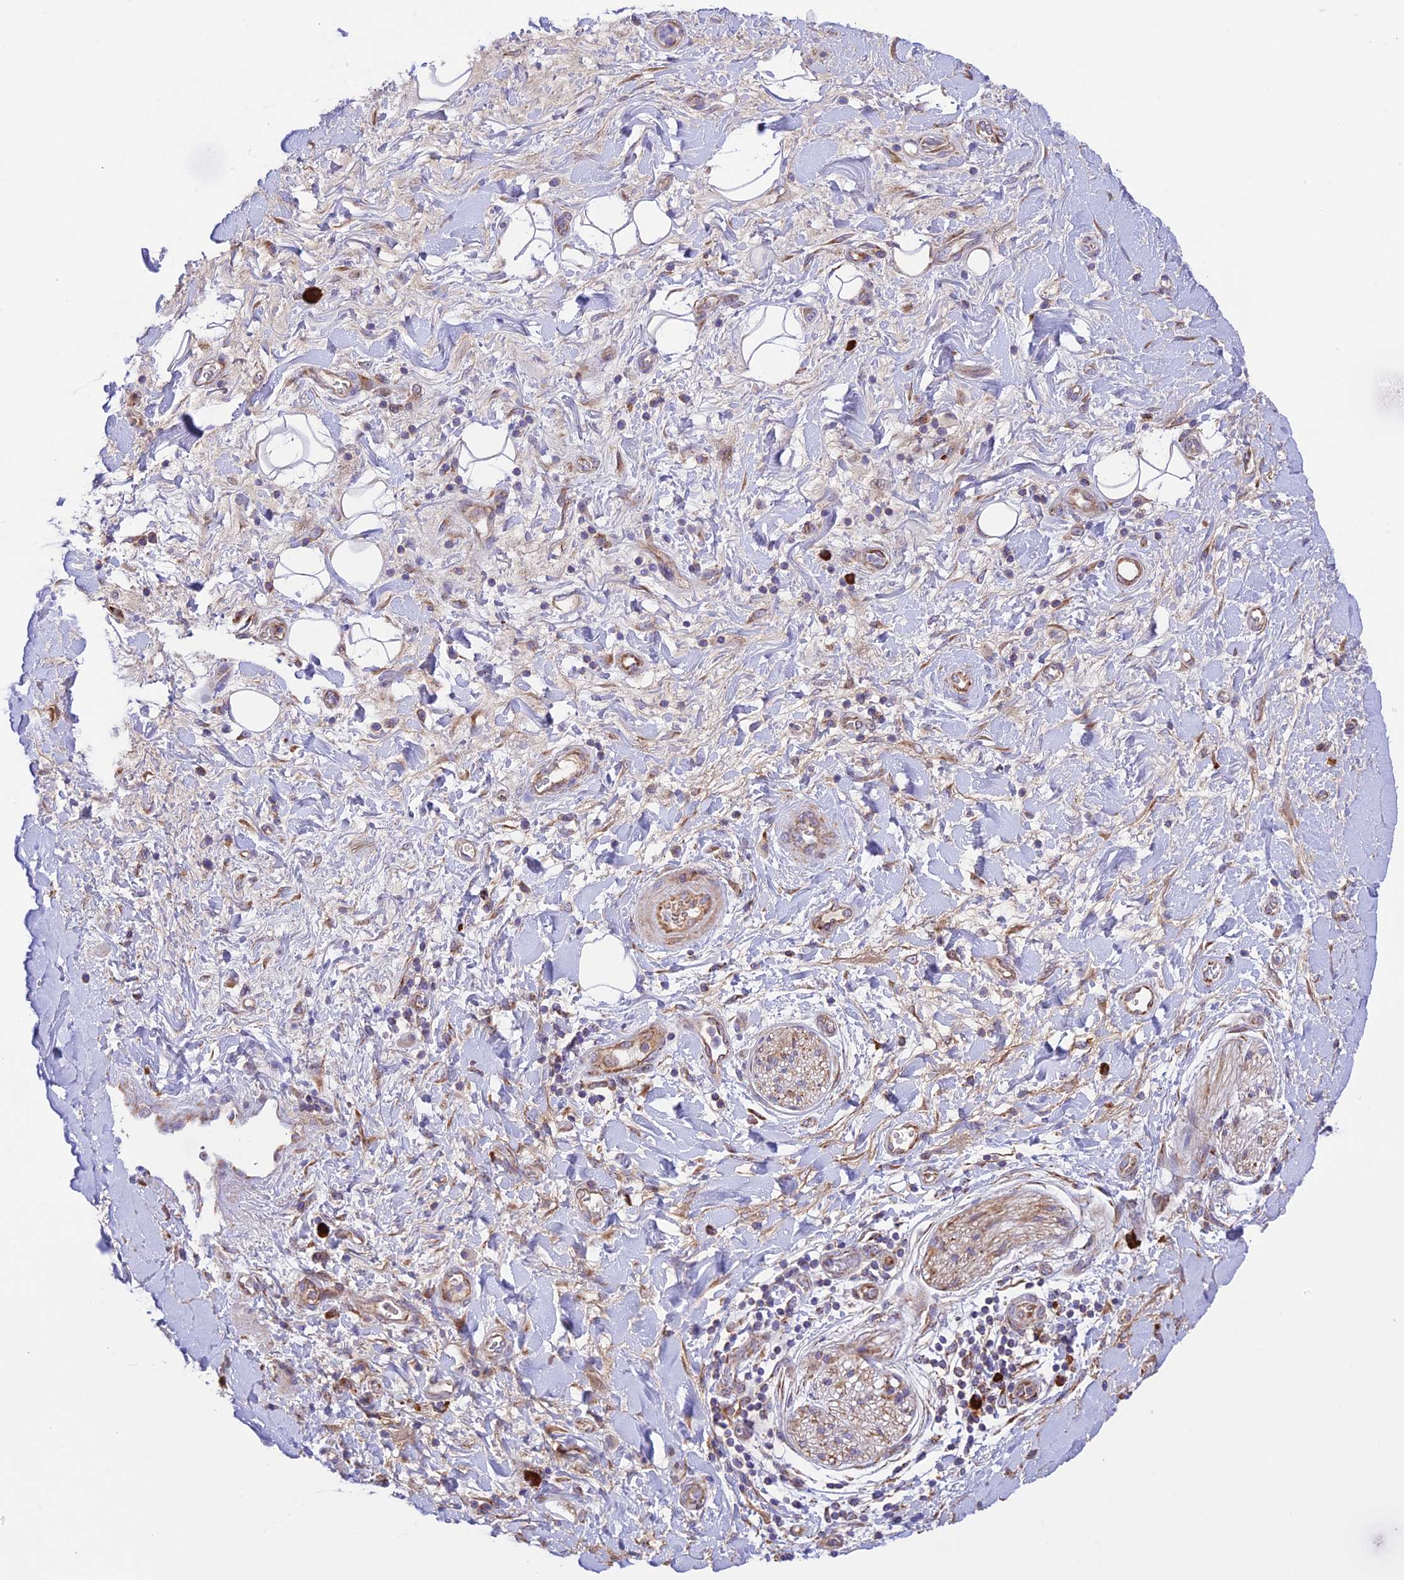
{"staining": {"intensity": "weak", "quantity": ">75%", "location": "cytoplasmic/membranous"}, "tissue": "adipose tissue", "cell_type": "Adipocytes", "image_type": "normal", "snomed": [{"axis": "morphology", "description": "Normal tissue, NOS"}, {"axis": "morphology", "description": "Adenocarcinoma, NOS"}, {"axis": "topography", "description": "Pancreas"}, {"axis": "topography", "description": "Peripheral nerve tissue"}], "caption": "A low amount of weak cytoplasmic/membranous staining is appreciated in approximately >75% of adipocytes in unremarkable adipose tissue.", "gene": "UAP1L1", "patient": {"sex": "male", "age": 59}}